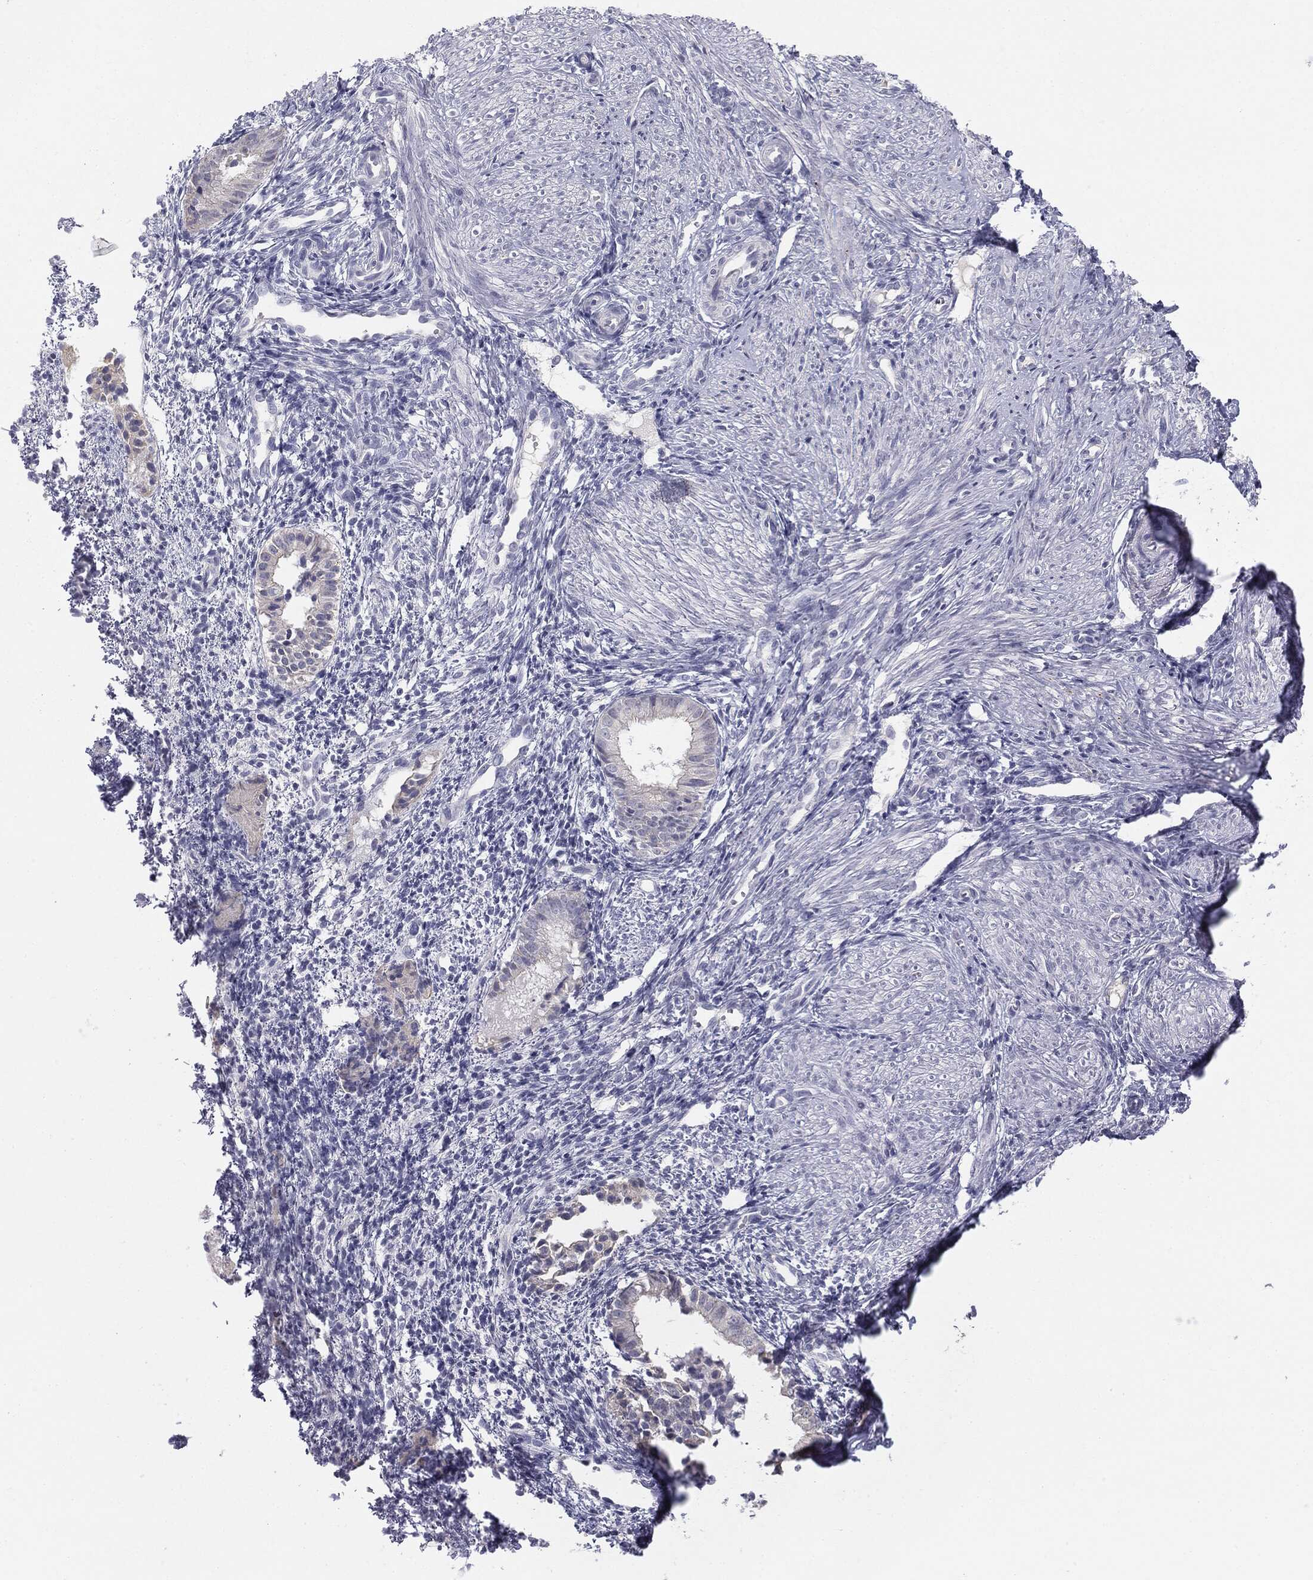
{"staining": {"intensity": "negative", "quantity": "none", "location": "none"}, "tissue": "endometrium", "cell_type": "Cells in endometrial stroma", "image_type": "normal", "snomed": [{"axis": "morphology", "description": "Normal tissue, NOS"}, {"axis": "topography", "description": "Endometrium"}], "caption": "DAB (3,3'-diaminobenzidine) immunohistochemical staining of benign endometrium reveals no significant expression in cells in endometrial stroma. Nuclei are stained in blue.", "gene": "MUC1", "patient": {"sex": "female", "age": 47}}